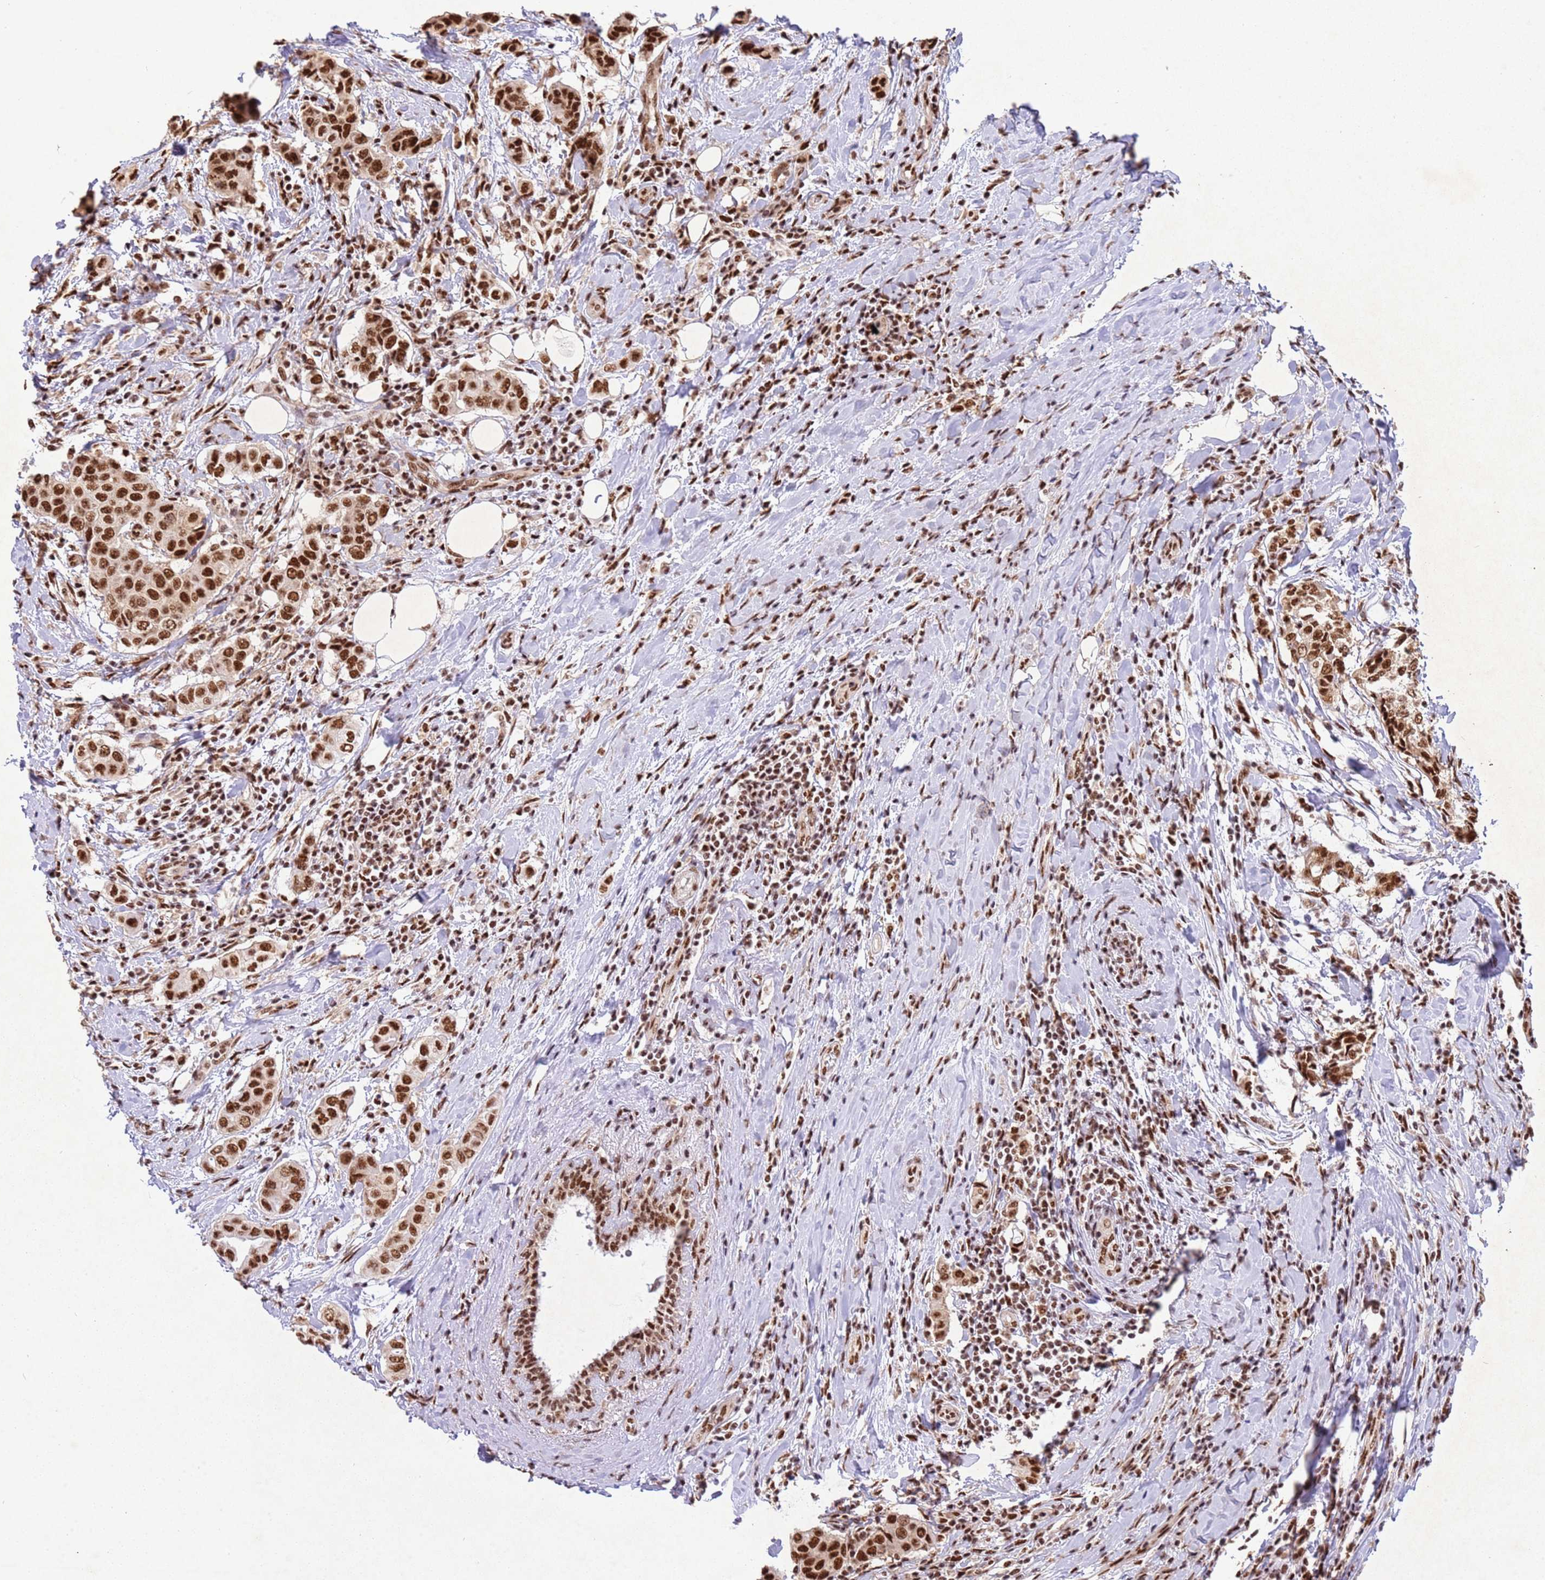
{"staining": {"intensity": "strong", "quantity": ">75%", "location": "nuclear"}, "tissue": "breast cancer", "cell_type": "Tumor cells", "image_type": "cancer", "snomed": [{"axis": "morphology", "description": "Lobular carcinoma"}, {"axis": "topography", "description": "Breast"}], "caption": "Breast cancer was stained to show a protein in brown. There is high levels of strong nuclear expression in about >75% of tumor cells.", "gene": "ESF1", "patient": {"sex": "female", "age": 51}}